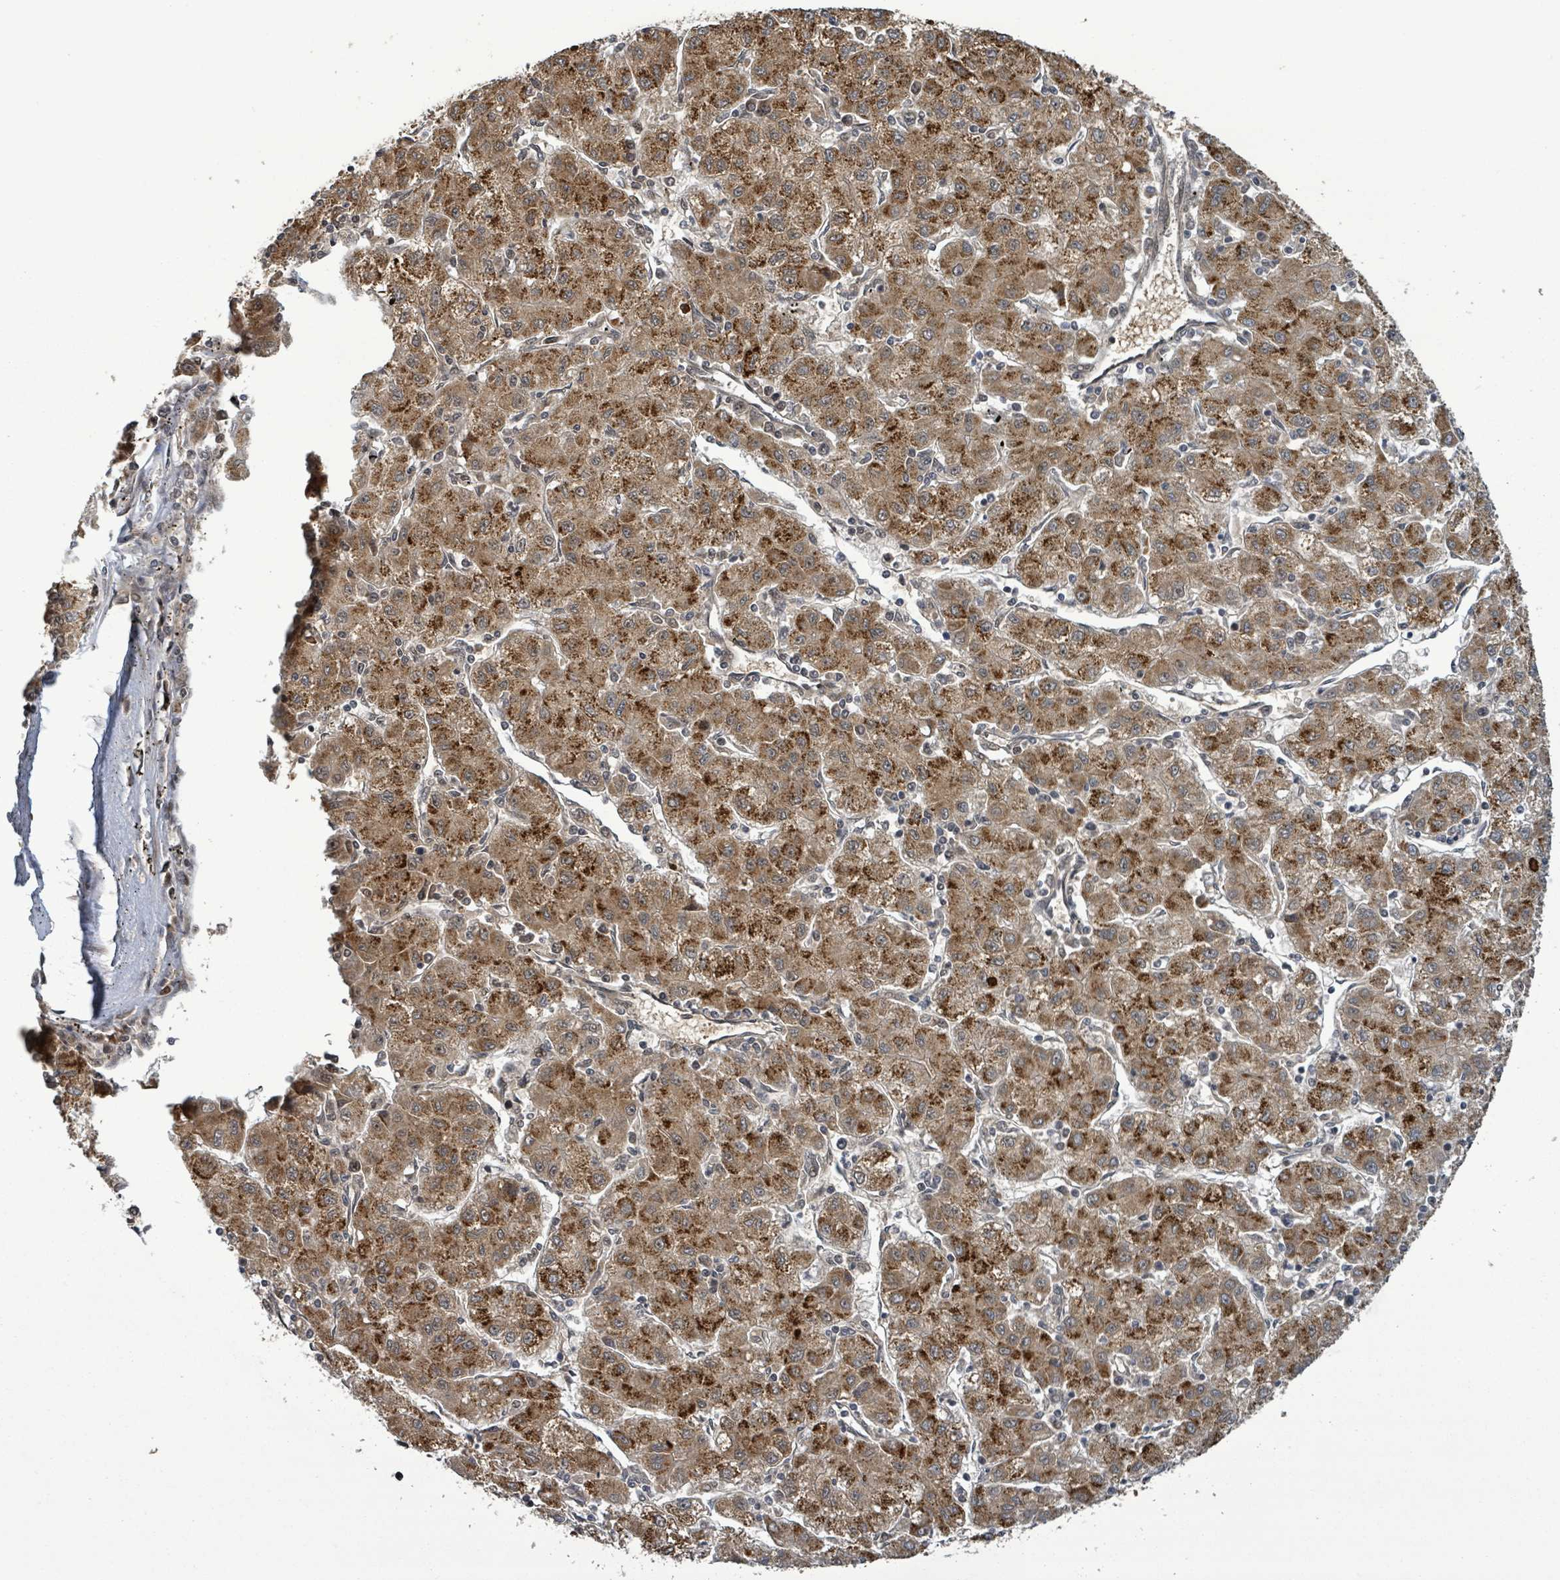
{"staining": {"intensity": "moderate", "quantity": ">75%", "location": "cytoplasmic/membranous"}, "tissue": "liver cancer", "cell_type": "Tumor cells", "image_type": "cancer", "snomed": [{"axis": "morphology", "description": "Carcinoma, Hepatocellular, NOS"}, {"axis": "topography", "description": "Liver"}], "caption": "A medium amount of moderate cytoplasmic/membranous expression is present in about >75% of tumor cells in hepatocellular carcinoma (liver) tissue.", "gene": "PATZ1", "patient": {"sex": "male", "age": 72}}